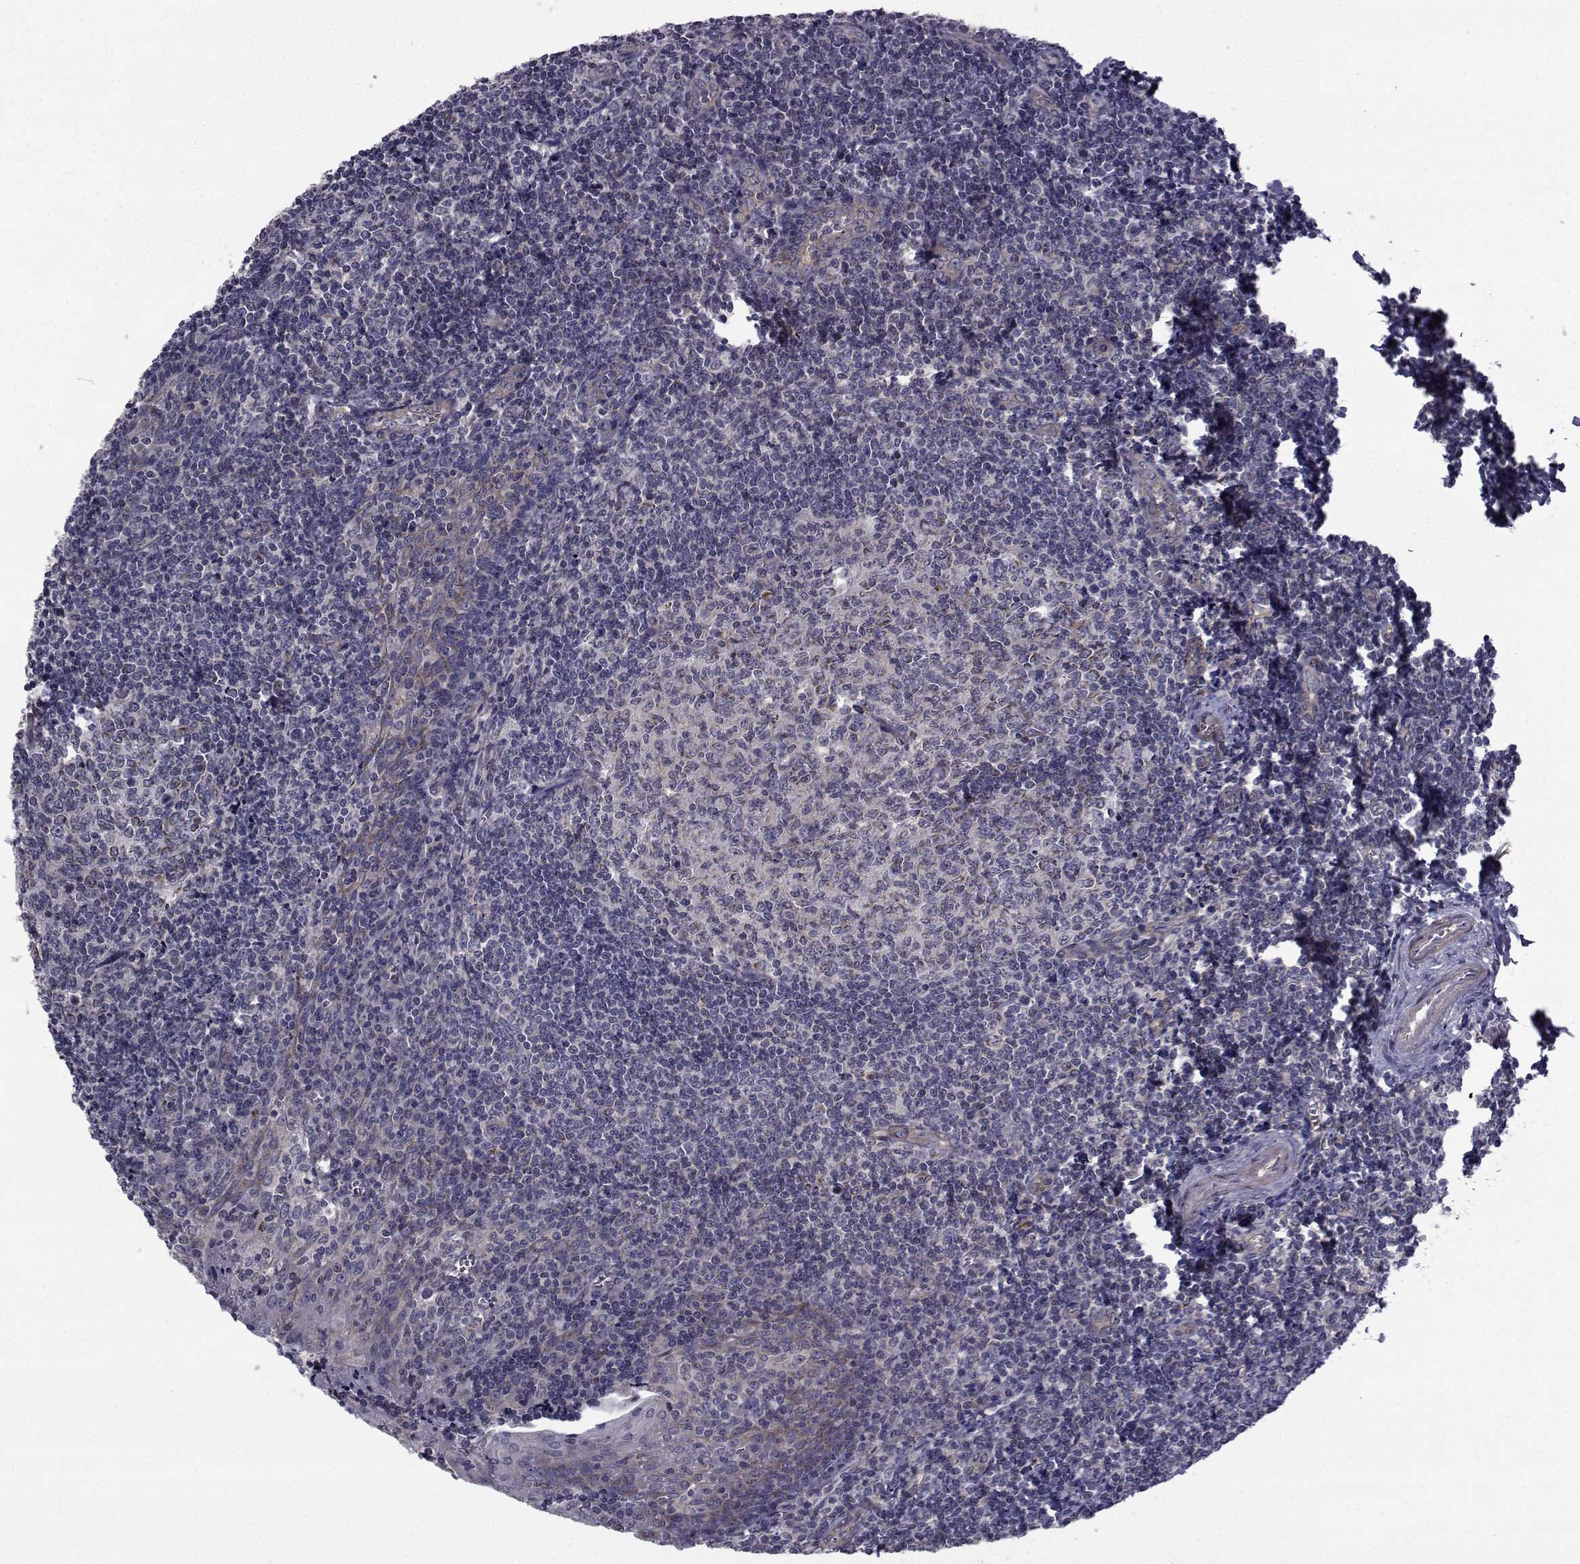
{"staining": {"intensity": "weak", "quantity": "<25%", "location": "cytoplasmic/membranous"}, "tissue": "tonsil", "cell_type": "Germinal center cells", "image_type": "normal", "snomed": [{"axis": "morphology", "description": "Normal tissue, NOS"}, {"axis": "morphology", "description": "Inflammation, NOS"}, {"axis": "topography", "description": "Tonsil"}], "caption": "Immunohistochemistry histopathology image of normal tonsil stained for a protein (brown), which demonstrates no positivity in germinal center cells.", "gene": "CFAP74", "patient": {"sex": "female", "age": 31}}